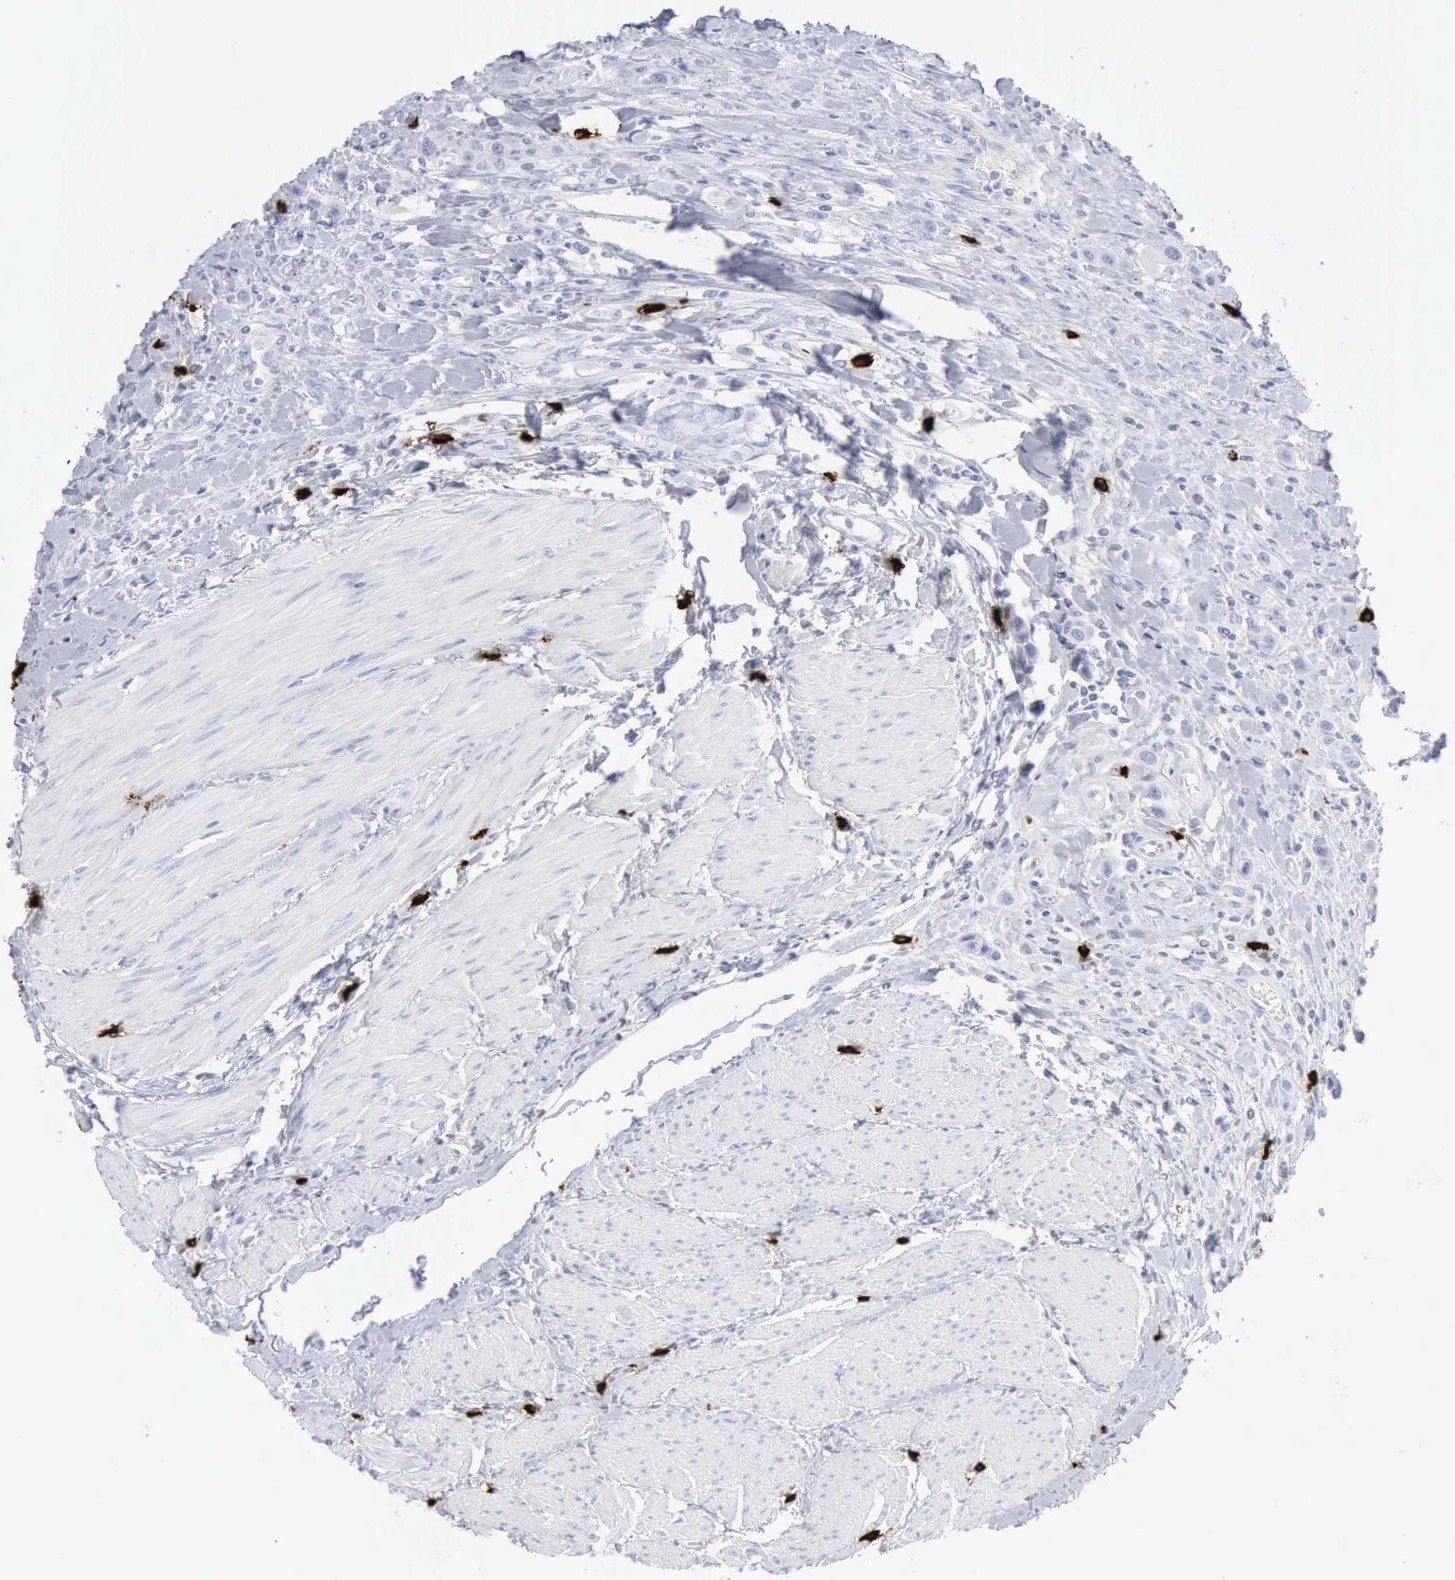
{"staining": {"intensity": "negative", "quantity": "none", "location": "none"}, "tissue": "urothelial cancer", "cell_type": "Tumor cells", "image_type": "cancer", "snomed": [{"axis": "morphology", "description": "Urothelial carcinoma, High grade"}, {"axis": "topography", "description": "Urinary bladder"}], "caption": "A photomicrograph of urothelial carcinoma (high-grade) stained for a protein reveals no brown staining in tumor cells. (Immunohistochemistry (ihc), brightfield microscopy, high magnification).", "gene": "CMA1", "patient": {"sex": "male", "age": 50}}